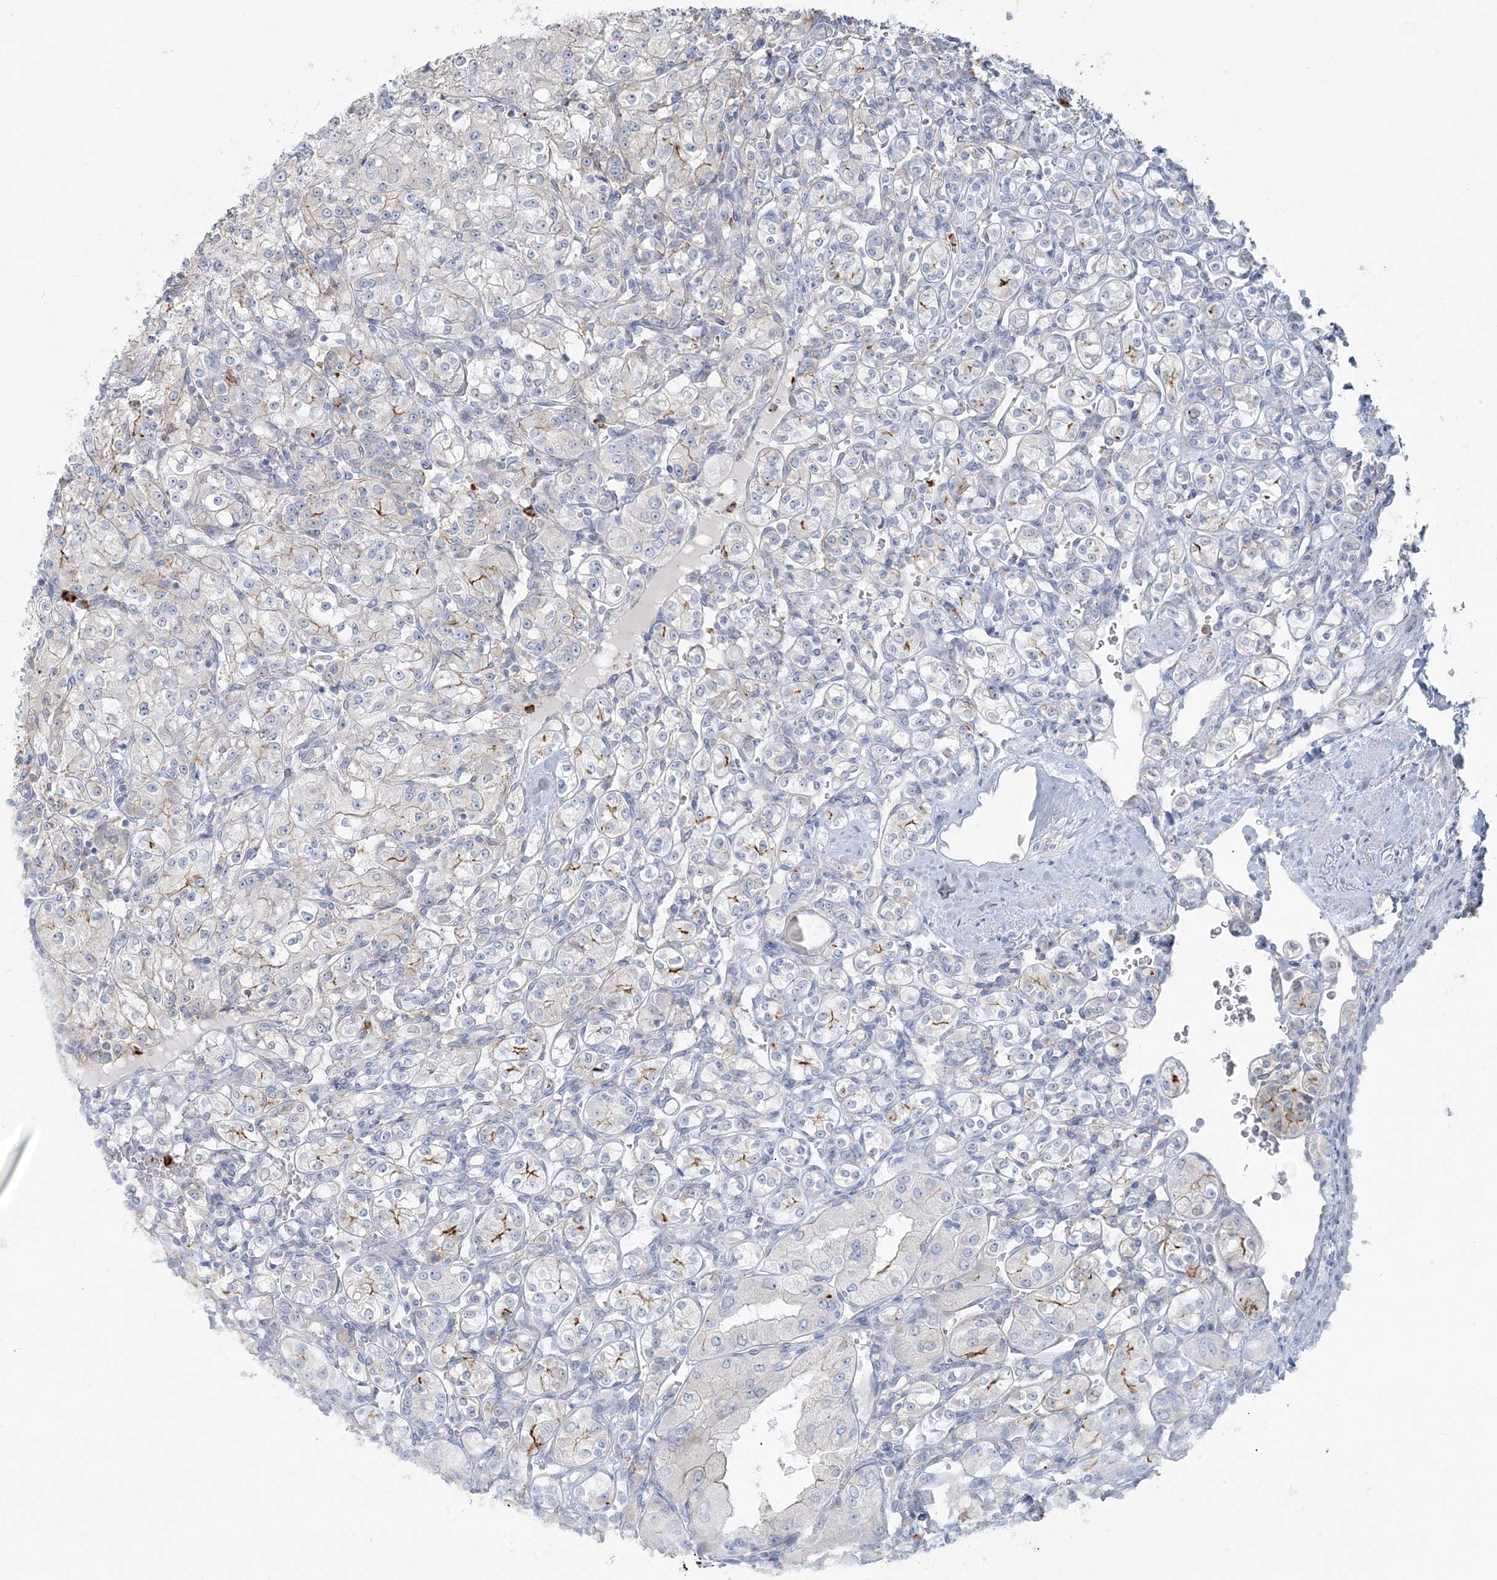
{"staining": {"intensity": "weak", "quantity": "<25%", "location": "cytoplasmic/membranous"}, "tissue": "renal cancer", "cell_type": "Tumor cells", "image_type": "cancer", "snomed": [{"axis": "morphology", "description": "Adenocarcinoma, NOS"}, {"axis": "topography", "description": "Kidney"}], "caption": "High magnification brightfield microscopy of adenocarcinoma (renal) stained with DAB (3,3'-diaminobenzidine) (brown) and counterstained with hematoxylin (blue): tumor cells show no significant positivity.", "gene": "CCNJ", "patient": {"sex": "male", "age": 77}}